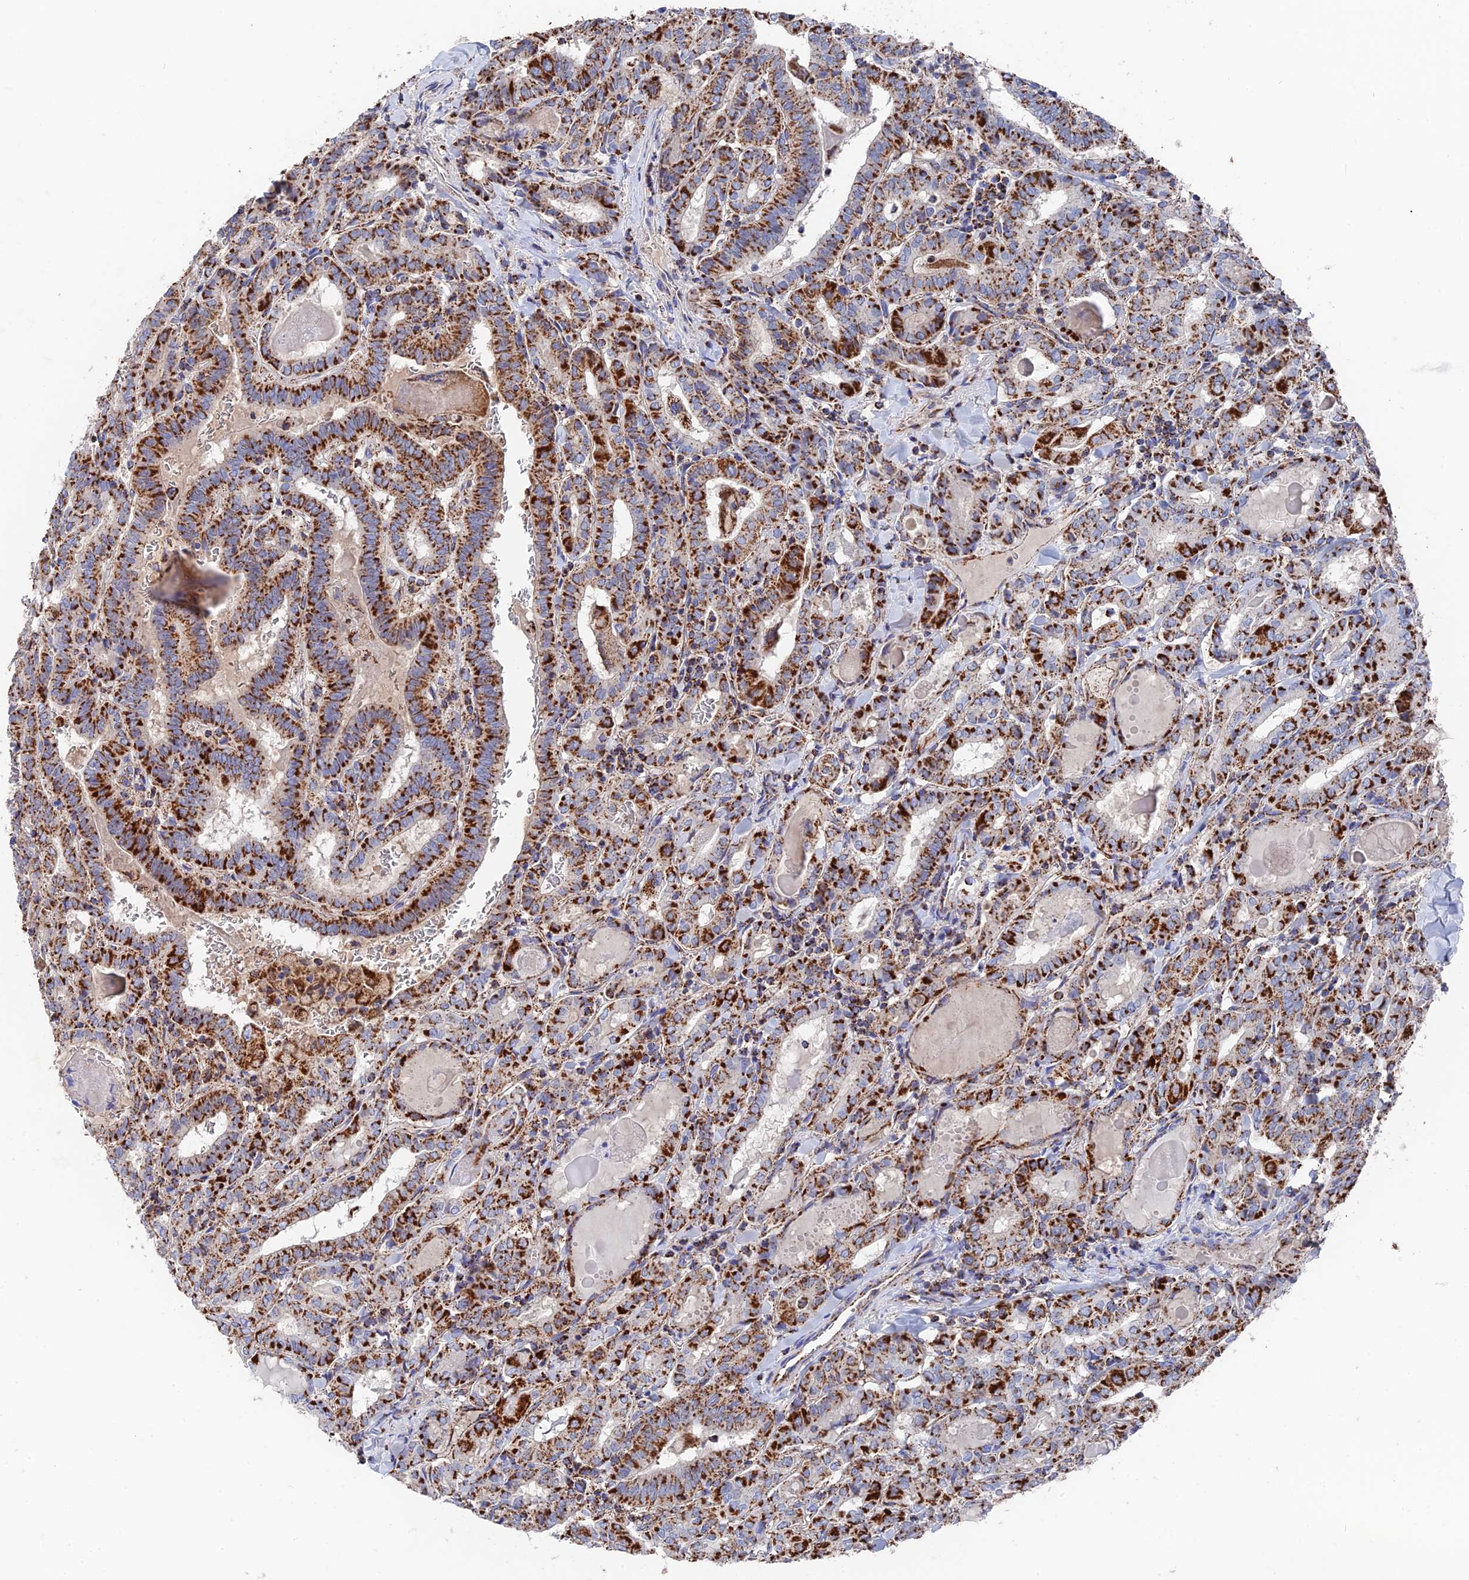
{"staining": {"intensity": "strong", "quantity": ">75%", "location": "cytoplasmic/membranous"}, "tissue": "thyroid cancer", "cell_type": "Tumor cells", "image_type": "cancer", "snomed": [{"axis": "morphology", "description": "Papillary adenocarcinoma, NOS"}, {"axis": "topography", "description": "Thyroid gland"}], "caption": "Papillary adenocarcinoma (thyroid) stained for a protein displays strong cytoplasmic/membranous positivity in tumor cells.", "gene": "HAUS8", "patient": {"sex": "female", "age": 72}}